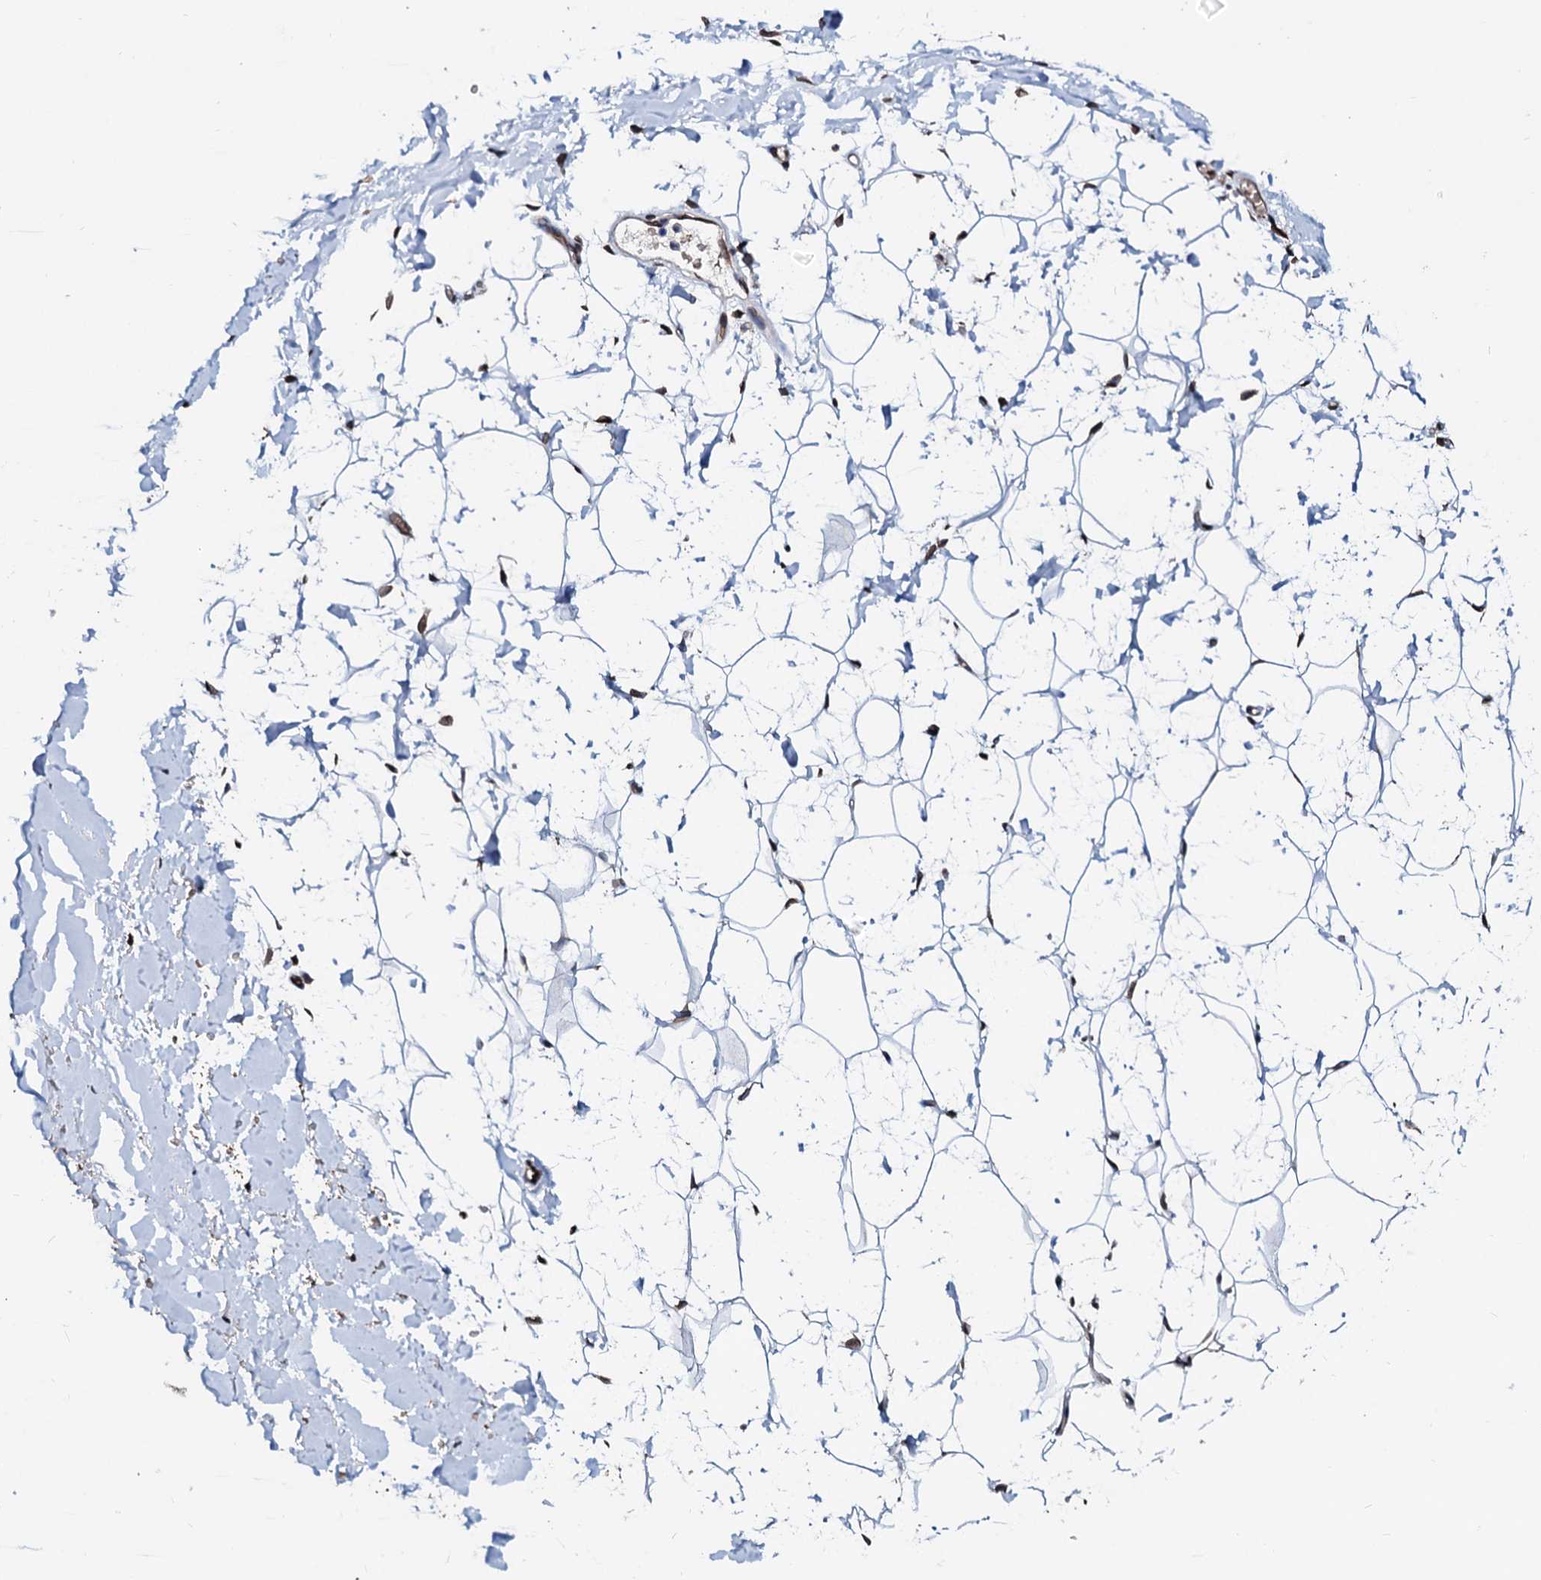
{"staining": {"intensity": "strong", "quantity": "25%-75%", "location": "nuclear"}, "tissue": "adipose tissue", "cell_type": "Adipocytes", "image_type": "normal", "snomed": [{"axis": "morphology", "description": "Normal tissue, NOS"}, {"axis": "topography", "description": "Breast"}], "caption": "DAB immunohistochemical staining of unremarkable human adipose tissue reveals strong nuclear protein positivity in about 25%-75% of adipocytes. The protein of interest is shown in brown color, while the nuclei are stained blue.", "gene": "NRP2", "patient": {"sex": "female", "age": 26}}